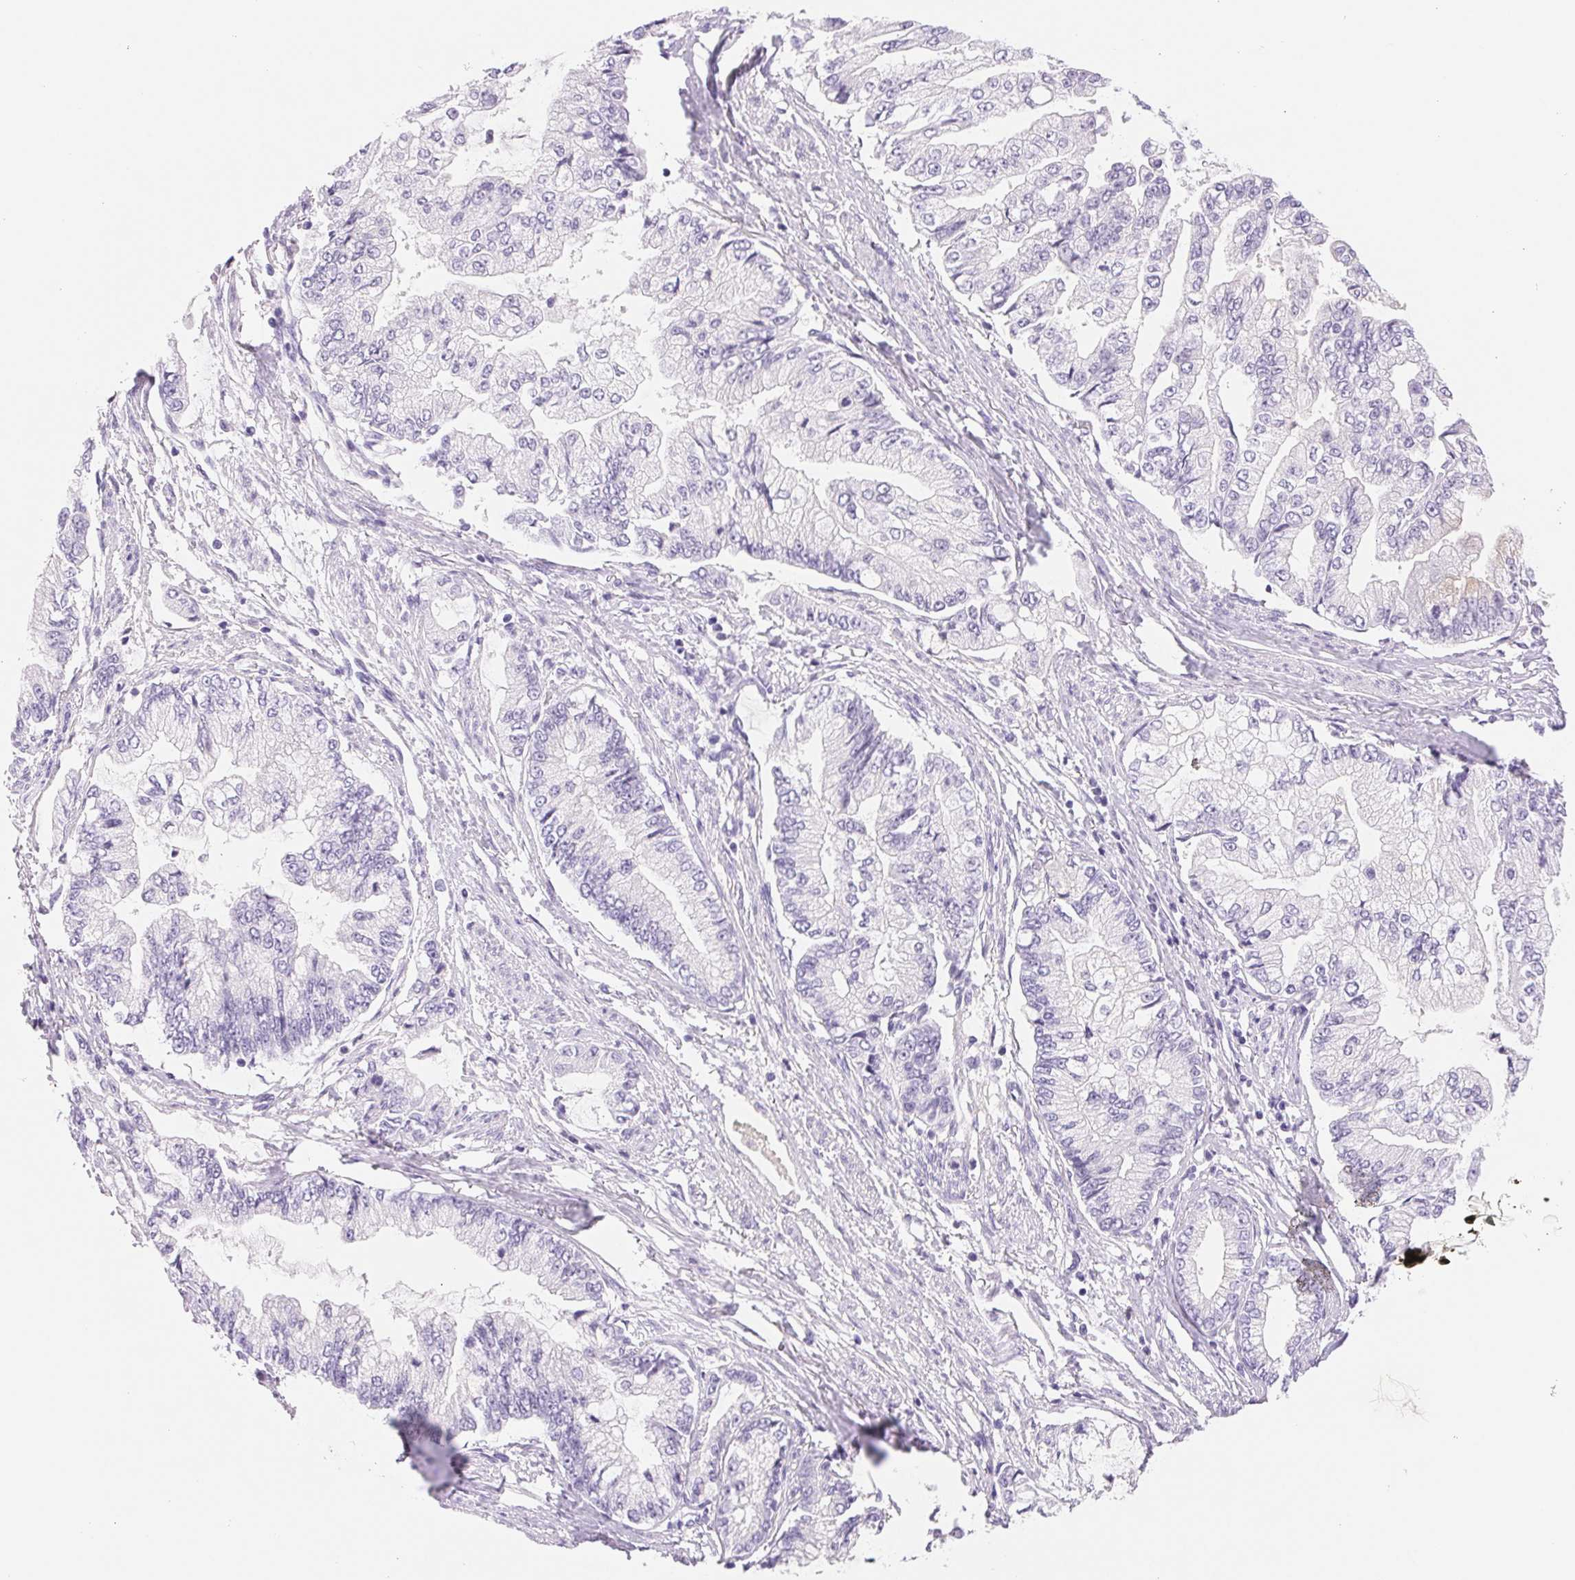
{"staining": {"intensity": "negative", "quantity": "none", "location": "none"}, "tissue": "stomach cancer", "cell_type": "Tumor cells", "image_type": "cancer", "snomed": [{"axis": "morphology", "description": "Adenocarcinoma, NOS"}, {"axis": "topography", "description": "Stomach, upper"}], "caption": "Immunohistochemical staining of human stomach cancer (adenocarcinoma) displays no significant positivity in tumor cells.", "gene": "ASGR2", "patient": {"sex": "female", "age": 74}}